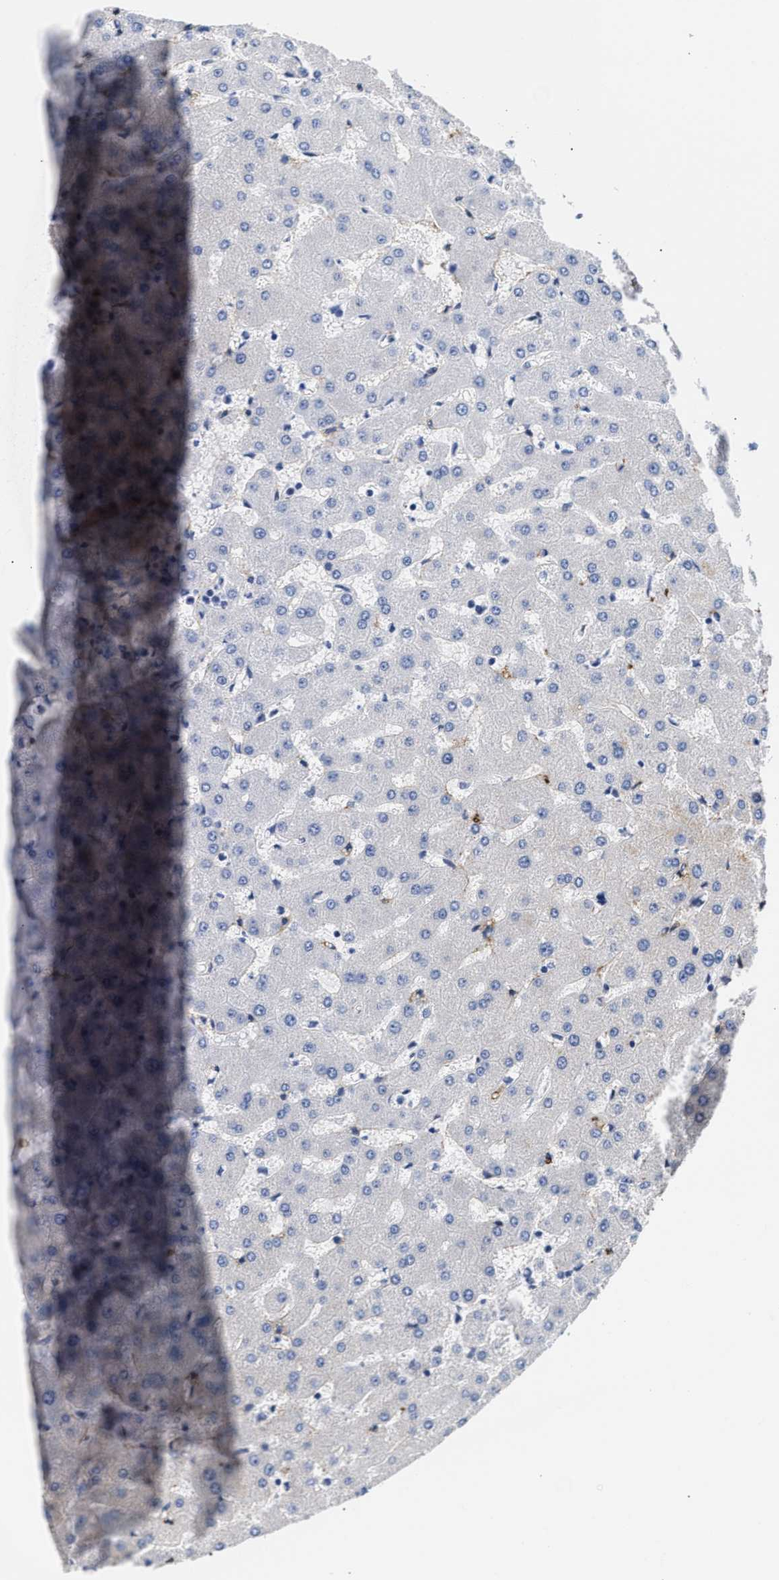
{"staining": {"intensity": "weak", "quantity": "<25%", "location": "cytoplasmic/membranous"}, "tissue": "liver", "cell_type": "Cholangiocytes", "image_type": "normal", "snomed": [{"axis": "morphology", "description": "Normal tissue, NOS"}, {"axis": "topography", "description": "Liver"}], "caption": "The histopathology image shows no significant positivity in cholangiocytes of liver.", "gene": "TRIM29", "patient": {"sex": "female", "age": 63}}